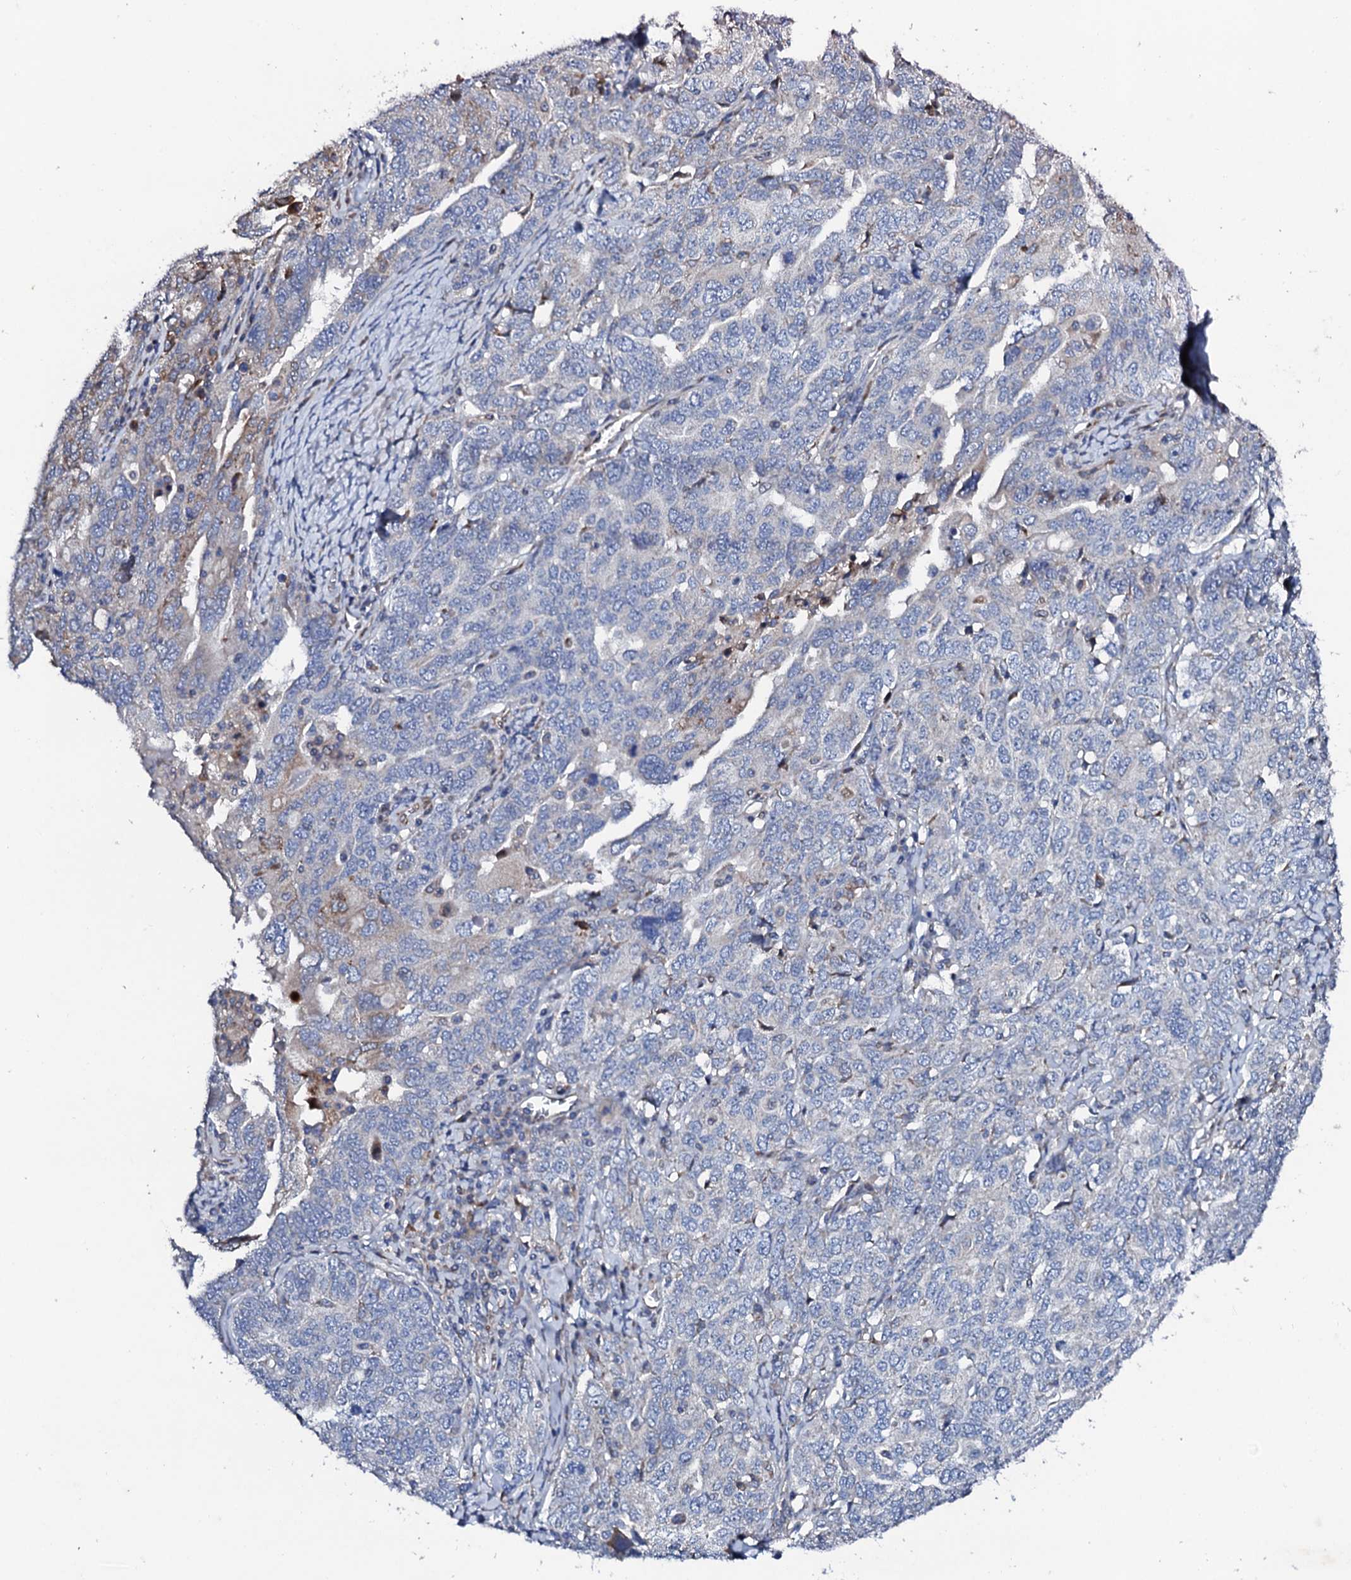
{"staining": {"intensity": "weak", "quantity": "<25%", "location": "cytoplasmic/membranous"}, "tissue": "ovarian cancer", "cell_type": "Tumor cells", "image_type": "cancer", "snomed": [{"axis": "morphology", "description": "Carcinoma, endometroid"}, {"axis": "topography", "description": "Ovary"}], "caption": "This image is of ovarian endometroid carcinoma stained with immunohistochemistry to label a protein in brown with the nuclei are counter-stained blue. There is no expression in tumor cells. Brightfield microscopy of immunohistochemistry stained with DAB (3,3'-diaminobenzidine) (brown) and hematoxylin (blue), captured at high magnification.", "gene": "DBX1", "patient": {"sex": "female", "age": 62}}